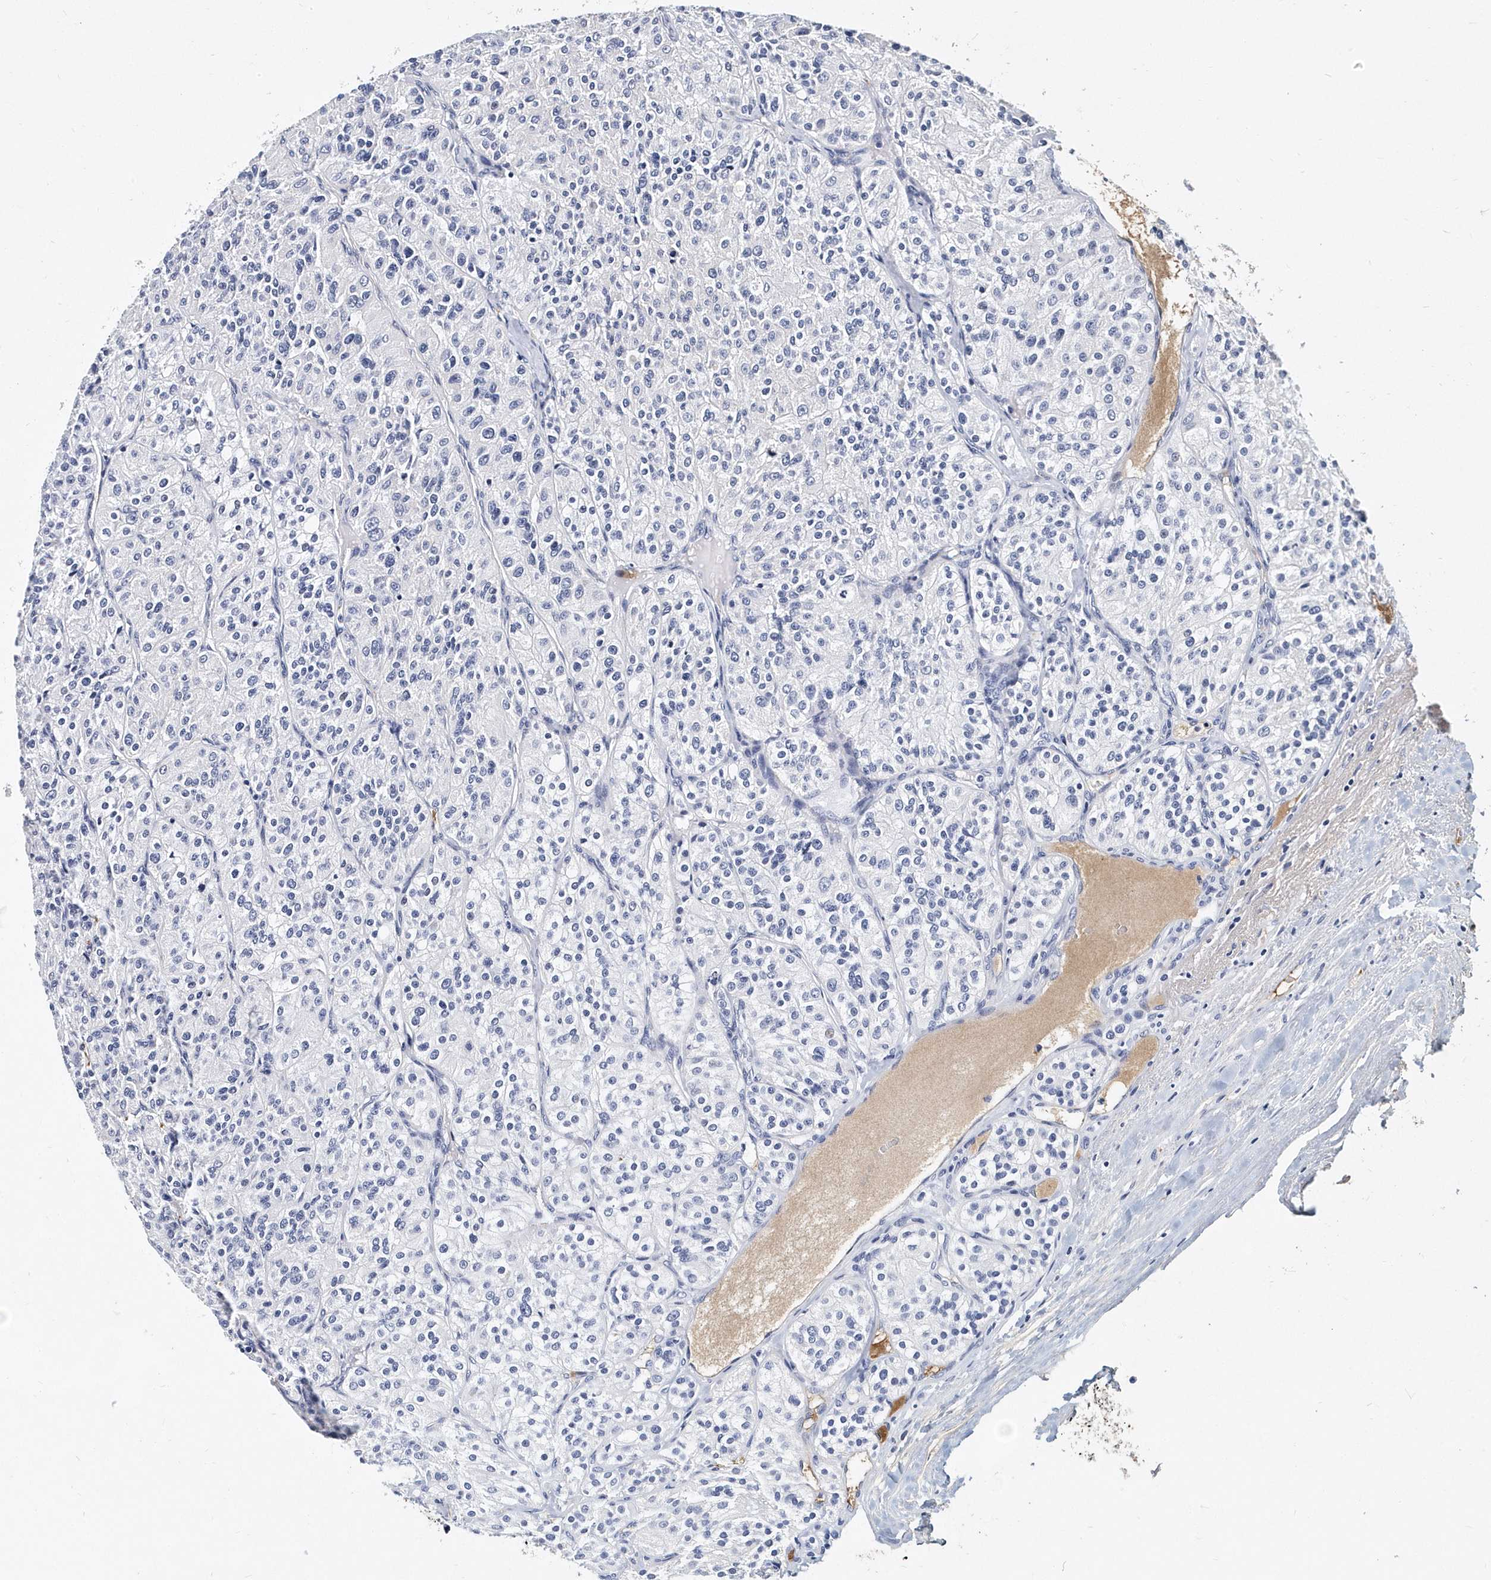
{"staining": {"intensity": "negative", "quantity": "none", "location": "none"}, "tissue": "renal cancer", "cell_type": "Tumor cells", "image_type": "cancer", "snomed": [{"axis": "morphology", "description": "Adenocarcinoma, NOS"}, {"axis": "topography", "description": "Kidney"}], "caption": "IHC histopathology image of neoplastic tissue: human adenocarcinoma (renal) stained with DAB (3,3'-diaminobenzidine) exhibits no significant protein positivity in tumor cells.", "gene": "ITGA2B", "patient": {"sex": "female", "age": 63}}